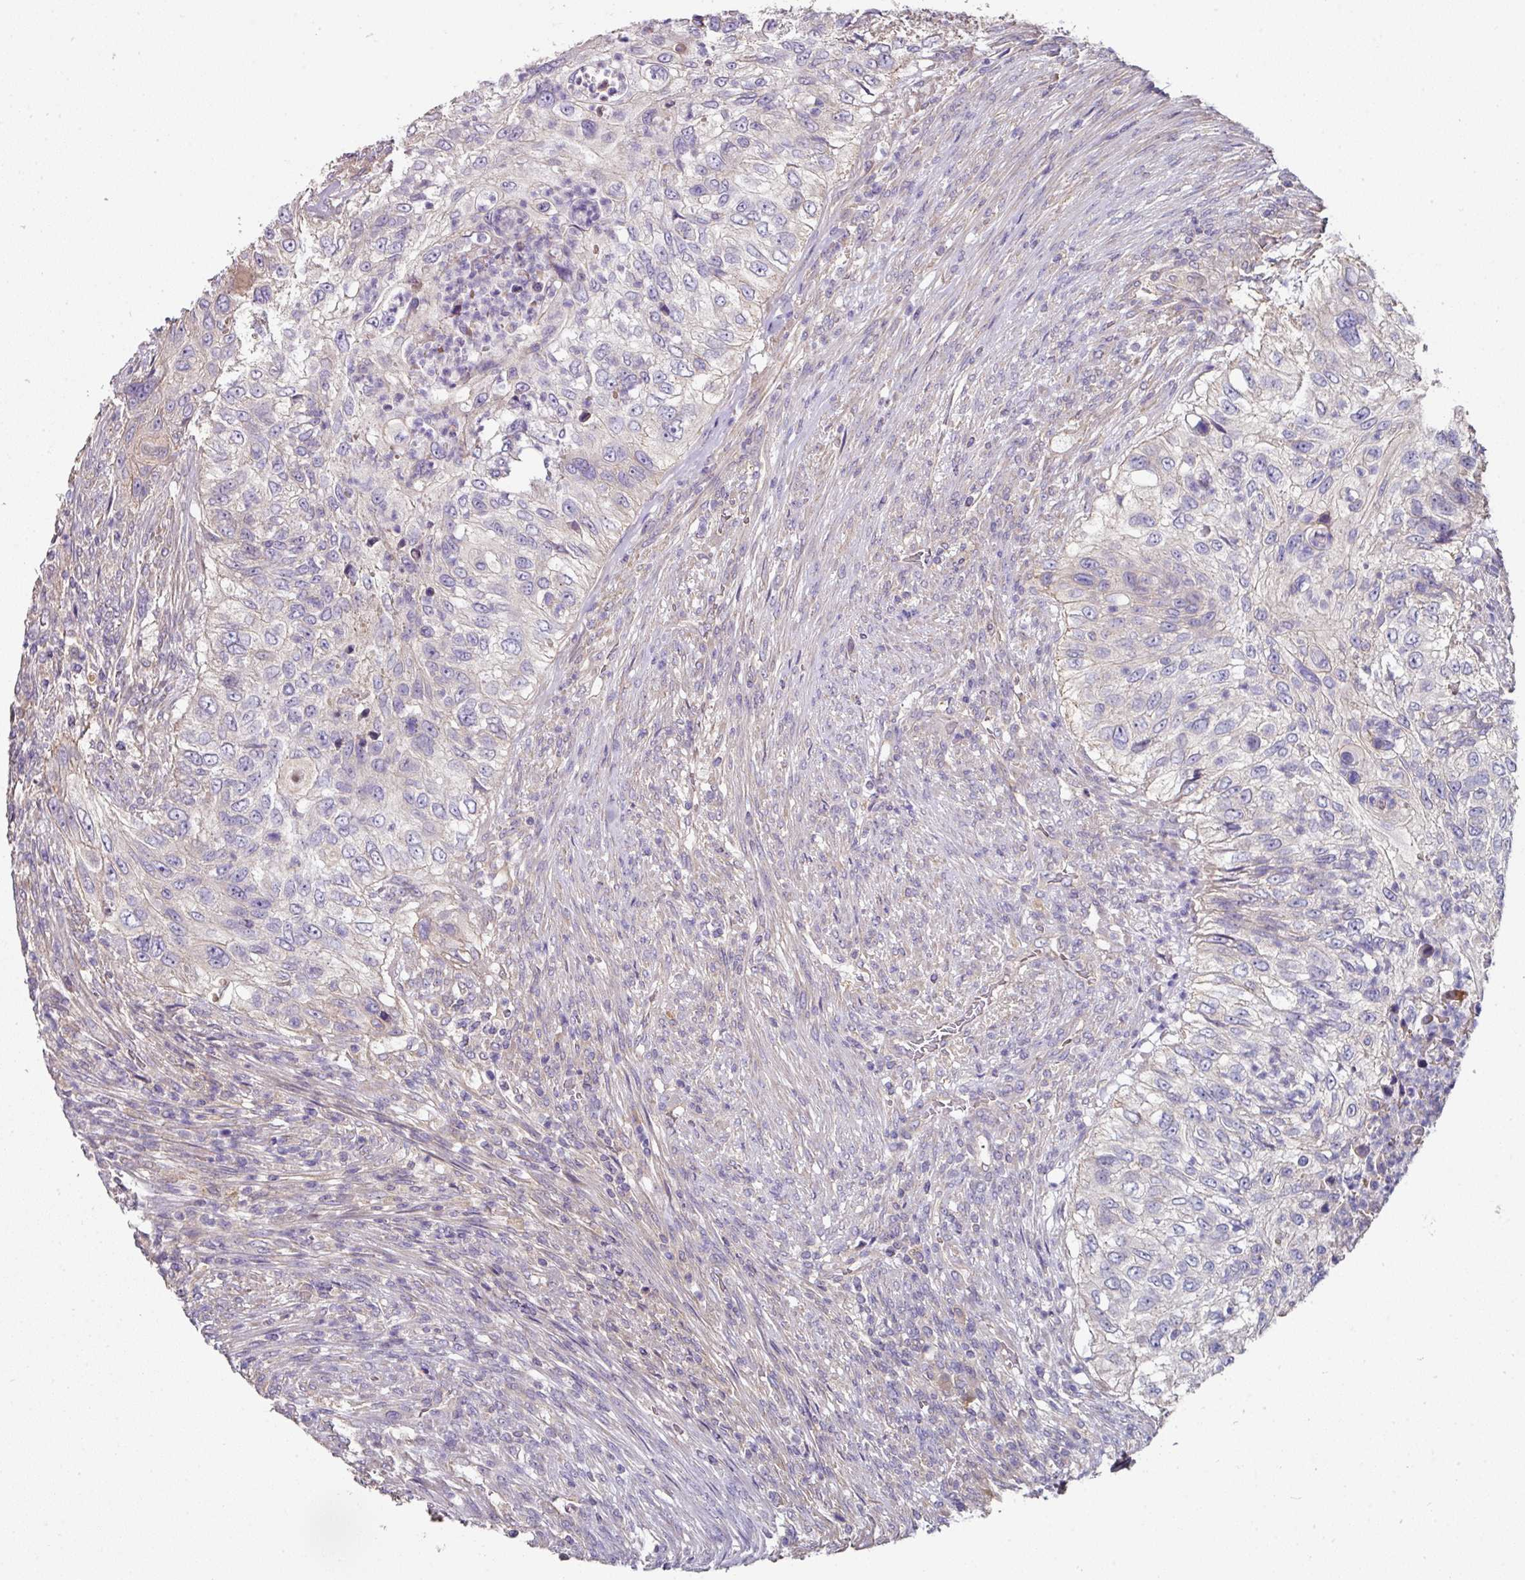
{"staining": {"intensity": "negative", "quantity": "none", "location": "none"}, "tissue": "urothelial cancer", "cell_type": "Tumor cells", "image_type": "cancer", "snomed": [{"axis": "morphology", "description": "Urothelial carcinoma, High grade"}, {"axis": "topography", "description": "Urinary bladder"}], "caption": "Histopathology image shows no significant protein expression in tumor cells of urothelial cancer.", "gene": "C4orf48", "patient": {"sex": "female", "age": 60}}